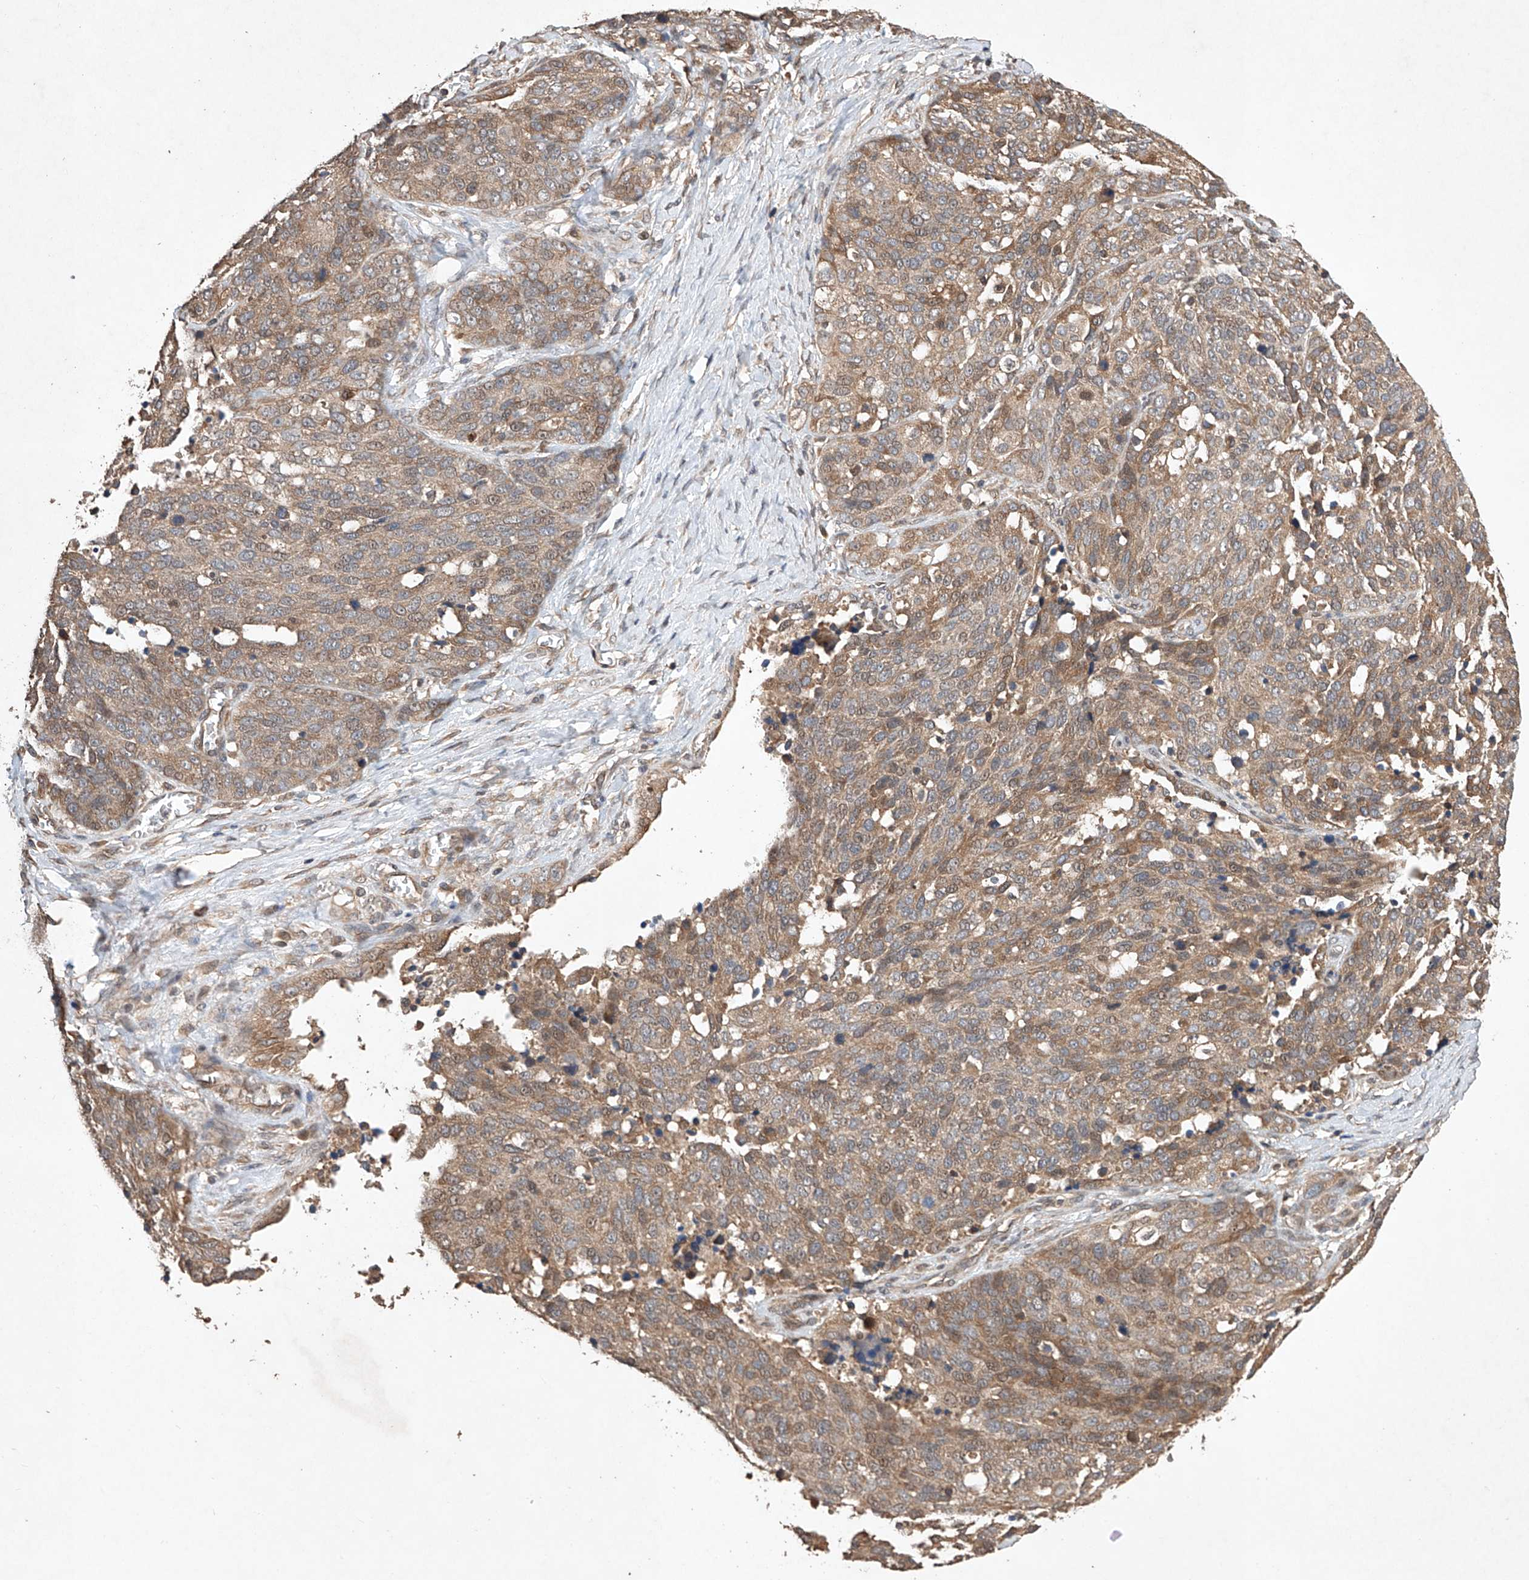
{"staining": {"intensity": "moderate", "quantity": ">75%", "location": "cytoplasmic/membranous"}, "tissue": "ovarian cancer", "cell_type": "Tumor cells", "image_type": "cancer", "snomed": [{"axis": "morphology", "description": "Cystadenocarcinoma, serous, NOS"}, {"axis": "topography", "description": "Ovary"}], "caption": "Human ovarian serous cystadenocarcinoma stained with a brown dye exhibits moderate cytoplasmic/membranous positive expression in about >75% of tumor cells.", "gene": "LURAP1", "patient": {"sex": "female", "age": 44}}